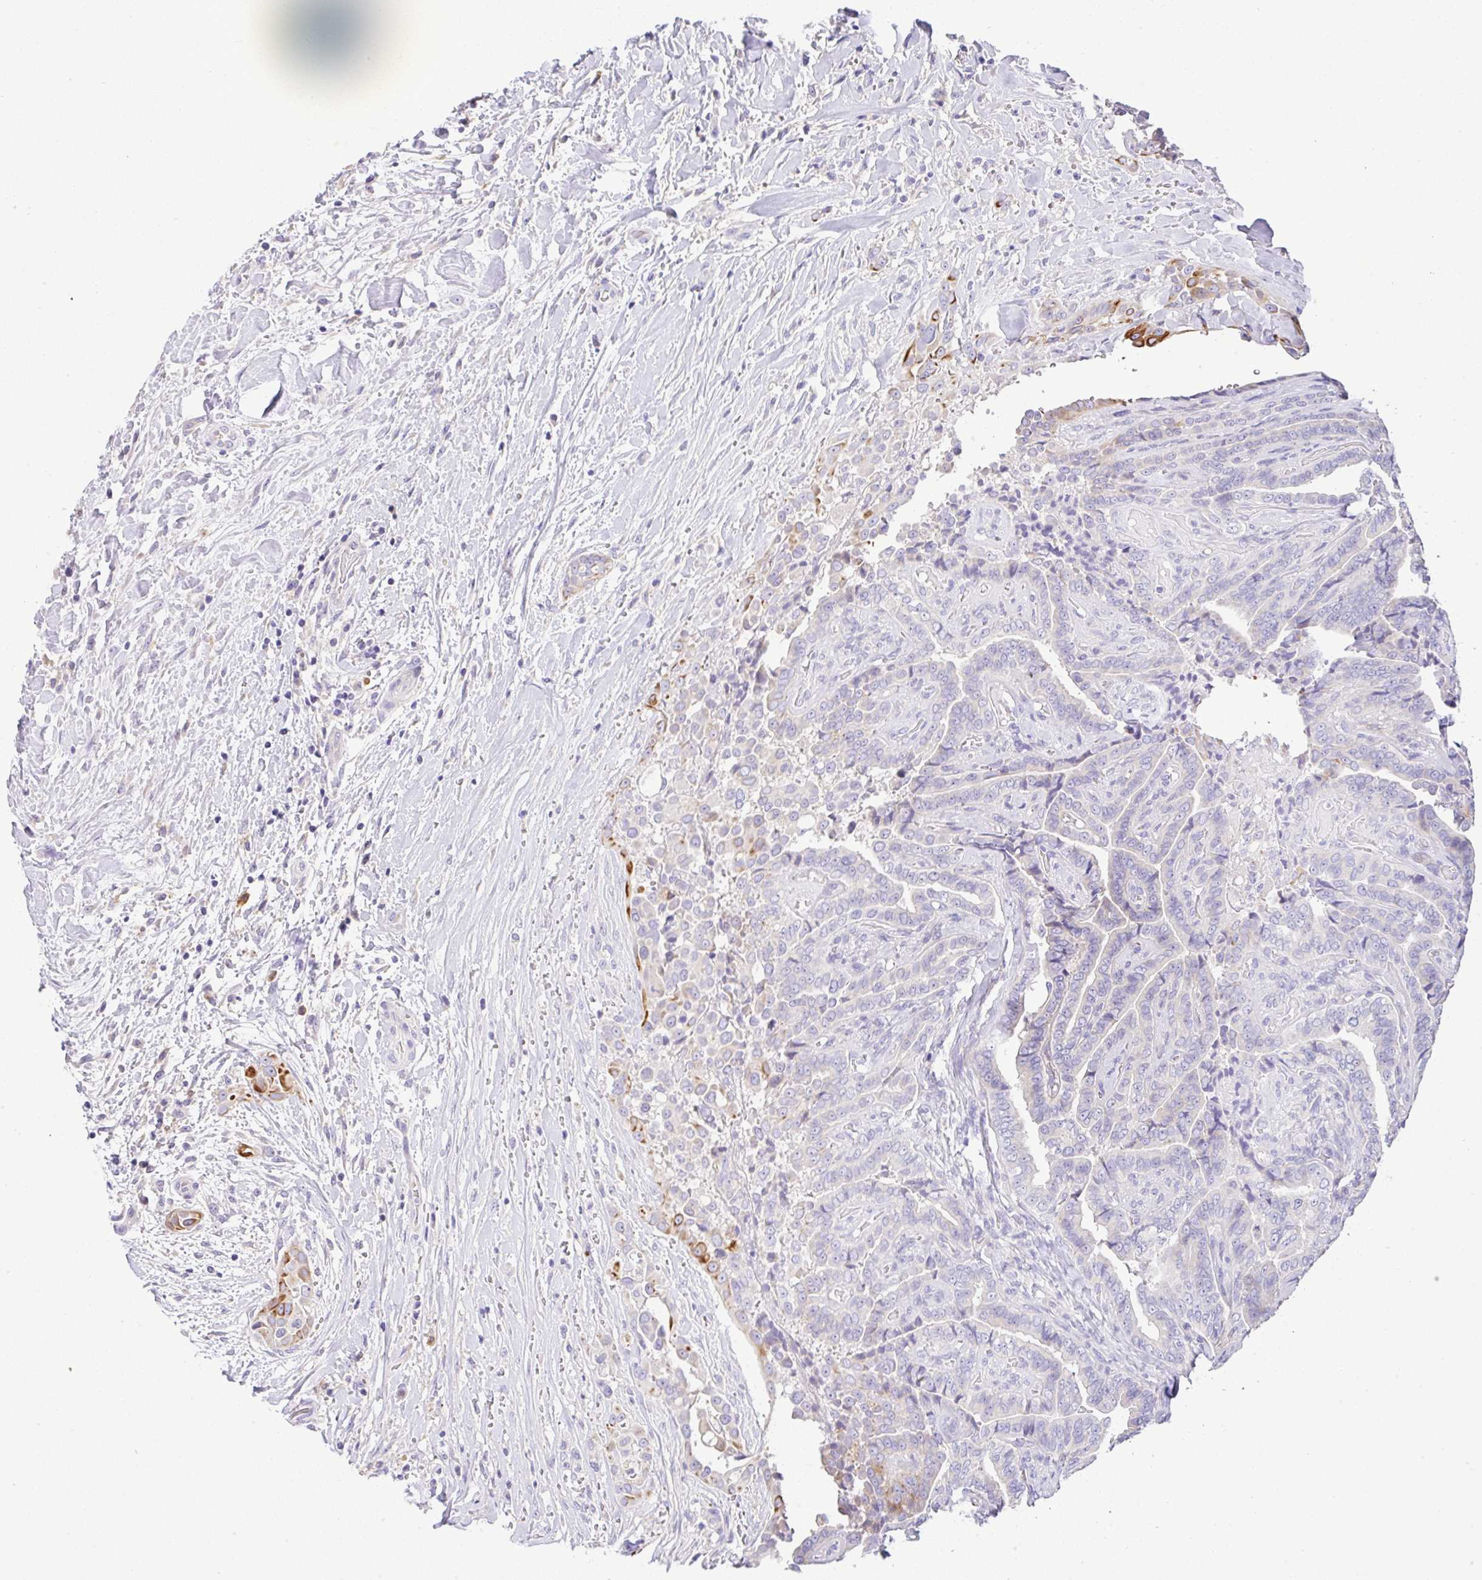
{"staining": {"intensity": "moderate", "quantity": "<25%", "location": "cytoplasmic/membranous"}, "tissue": "thyroid cancer", "cell_type": "Tumor cells", "image_type": "cancer", "snomed": [{"axis": "morphology", "description": "Papillary adenocarcinoma, NOS"}, {"axis": "topography", "description": "Thyroid gland"}], "caption": "A brown stain highlights moderate cytoplasmic/membranous staining of a protein in human thyroid papillary adenocarcinoma tumor cells. The protein of interest is shown in brown color, while the nuclei are stained blue.", "gene": "EPN3", "patient": {"sex": "male", "age": 61}}